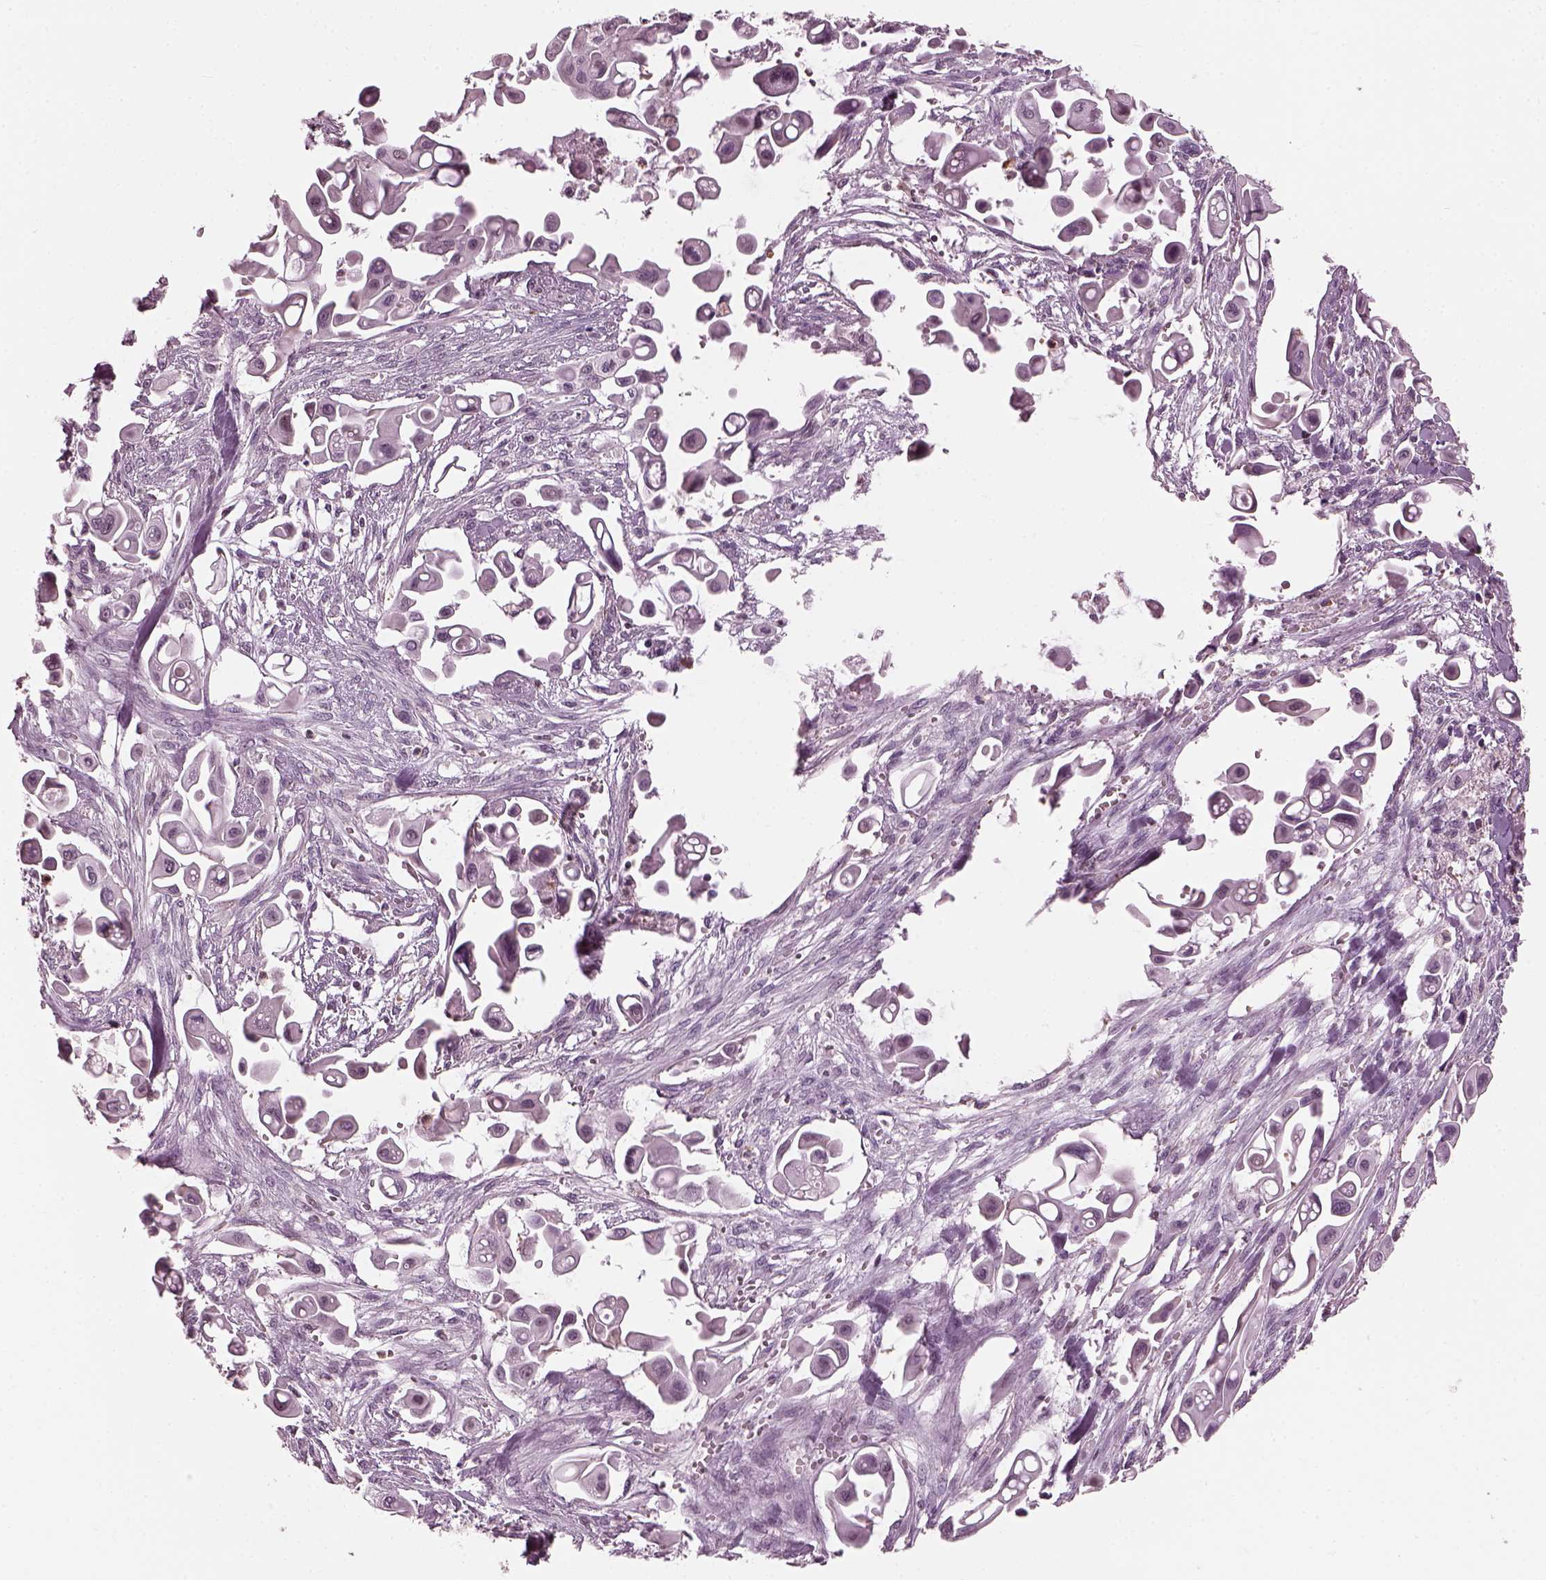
{"staining": {"intensity": "negative", "quantity": "none", "location": "none"}, "tissue": "pancreatic cancer", "cell_type": "Tumor cells", "image_type": "cancer", "snomed": [{"axis": "morphology", "description": "Adenocarcinoma, NOS"}, {"axis": "topography", "description": "Pancreas"}], "caption": "The immunohistochemistry photomicrograph has no significant staining in tumor cells of pancreatic adenocarcinoma tissue.", "gene": "BFSP1", "patient": {"sex": "male", "age": 50}}